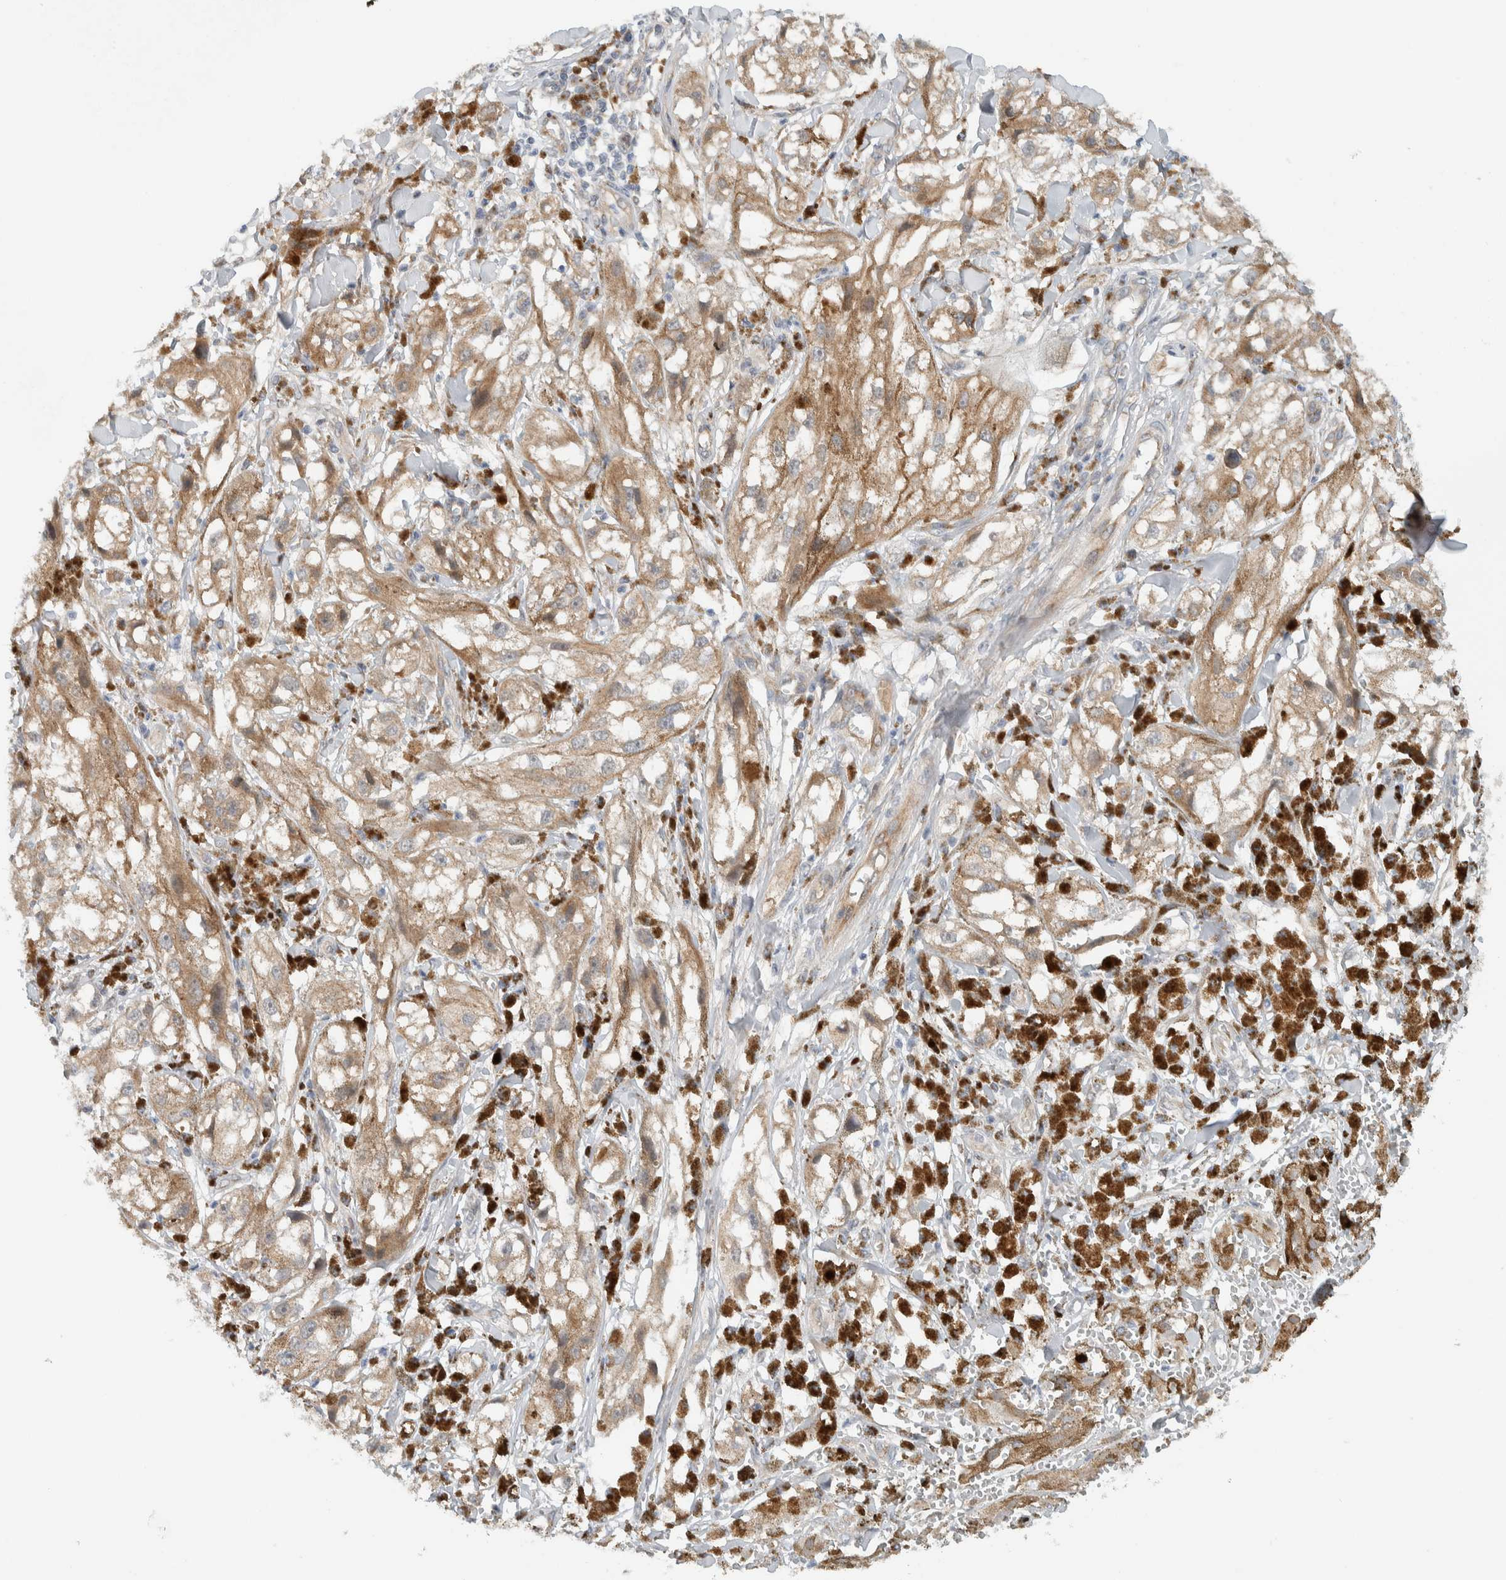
{"staining": {"intensity": "moderate", "quantity": ">75%", "location": "cytoplasmic/membranous"}, "tissue": "melanoma", "cell_type": "Tumor cells", "image_type": "cancer", "snomed": [{"axis": "morphology", "description": "Malignant melanoma, NOS"}, {"axis": "topography", "description": "Skin"}], "caption": "There is medium levels of moderate cytoplasmic/membranous positivity in tumor cells of malignant melanoma, as demonstrated by immunohistochemical staining (brown color).", "gene": "RERE", "patient": {"sex": "male", "age": 88}}